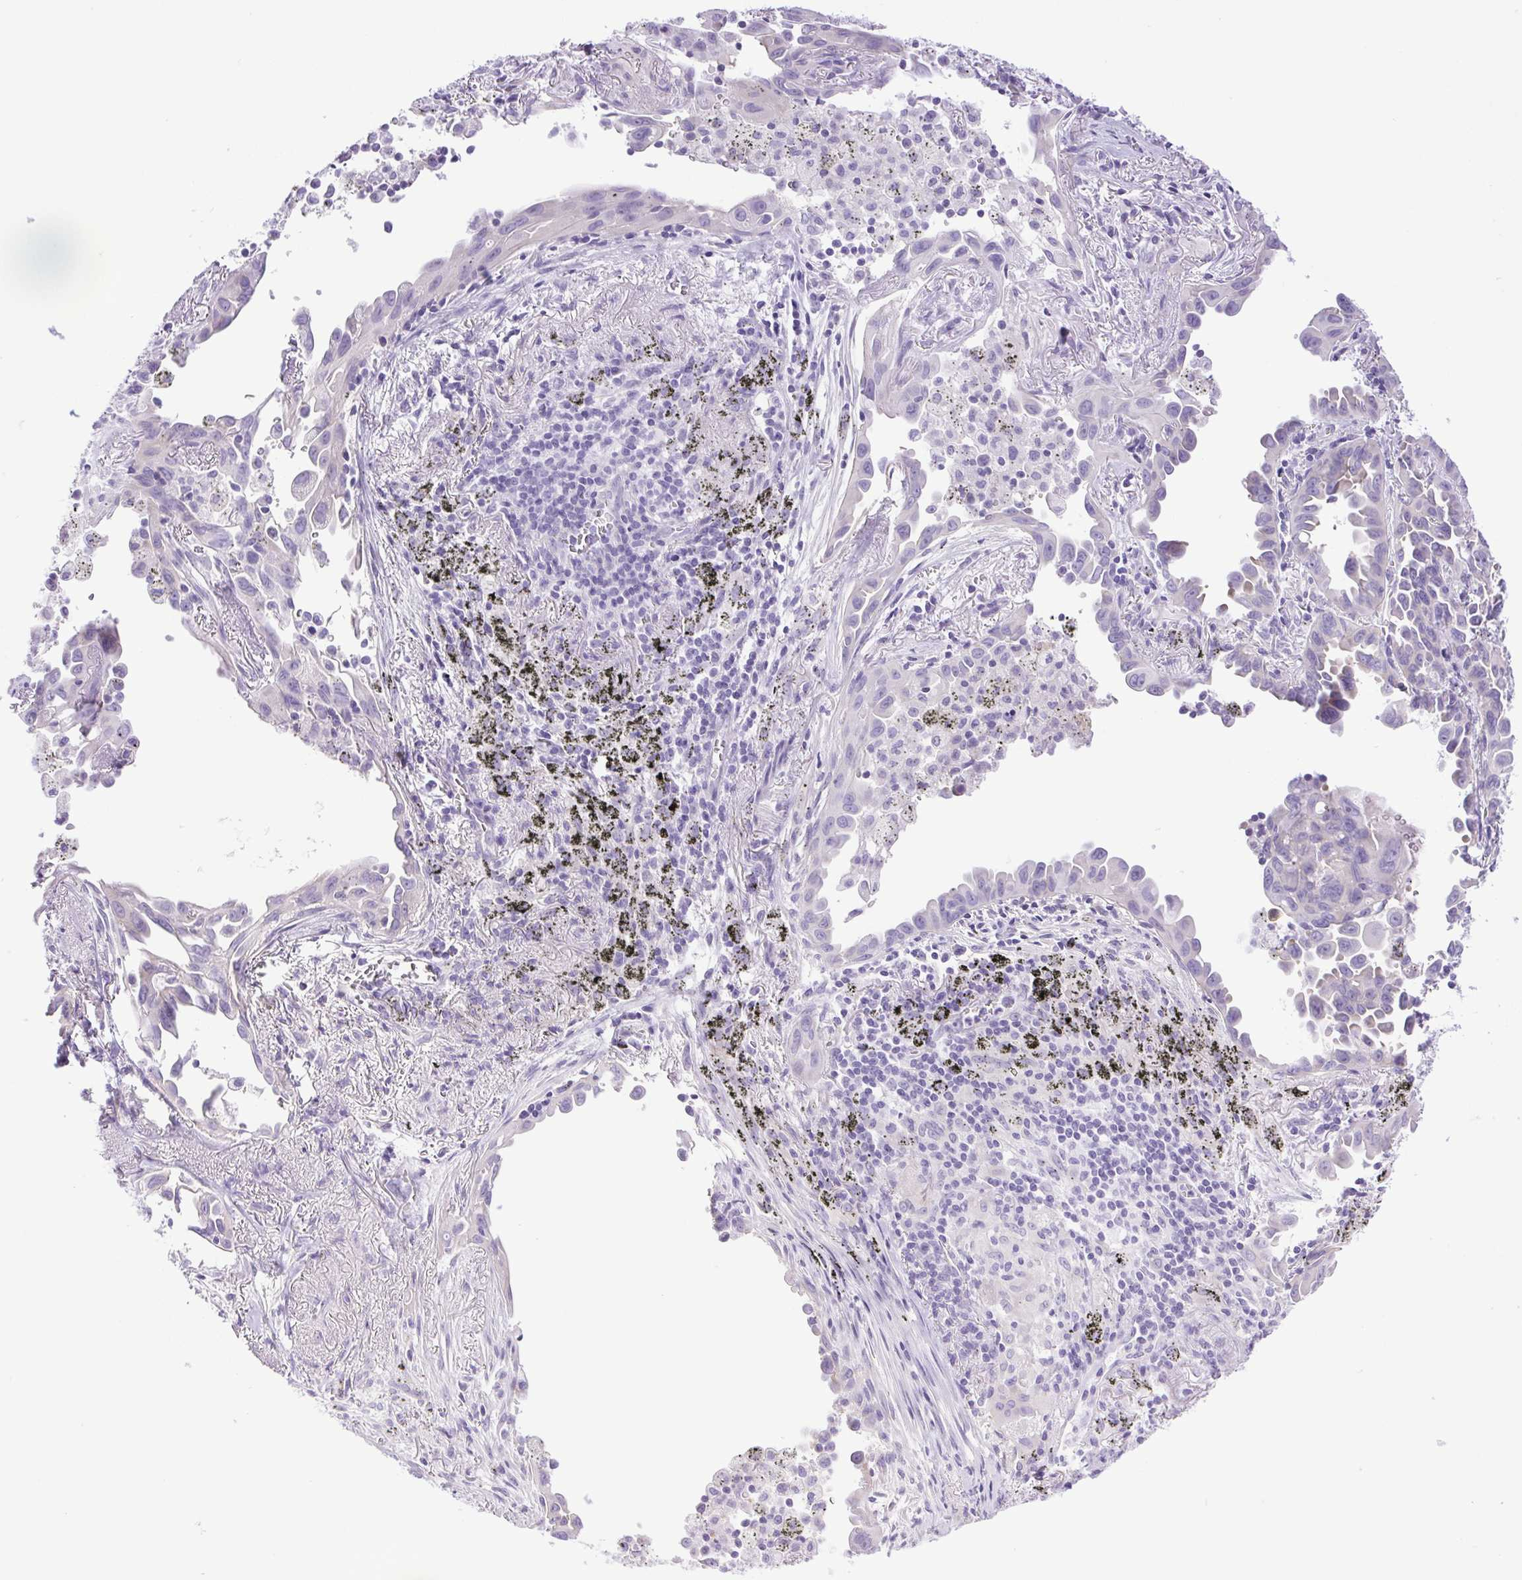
{"staining": {"intensity": "negative", "quantity": "none", "location": "none"}, "tissue": "lung cancer", "cell_type": "Tumor cells", "image_type": "cancer", "snomed": [{"axis": "morphology", "description": "Adenocarcinoma, NOS"}, {"axis": "topography", "description": "Lung"}], "caption": "High magnification brightfield microscopy of adenocarcinoma (lung) stained with DAB (3,3'-diaminobenzidine) (brown) and counterstained with hematoxylin (blue): tumor cells show no significant staining. (DAB (3,3'-diaminobenzidine) immunohistochemistry visualized using brightfield microscopy, high magnification).", "gene": "CDSN", "patient": {"sex": "male", "age": 68}}